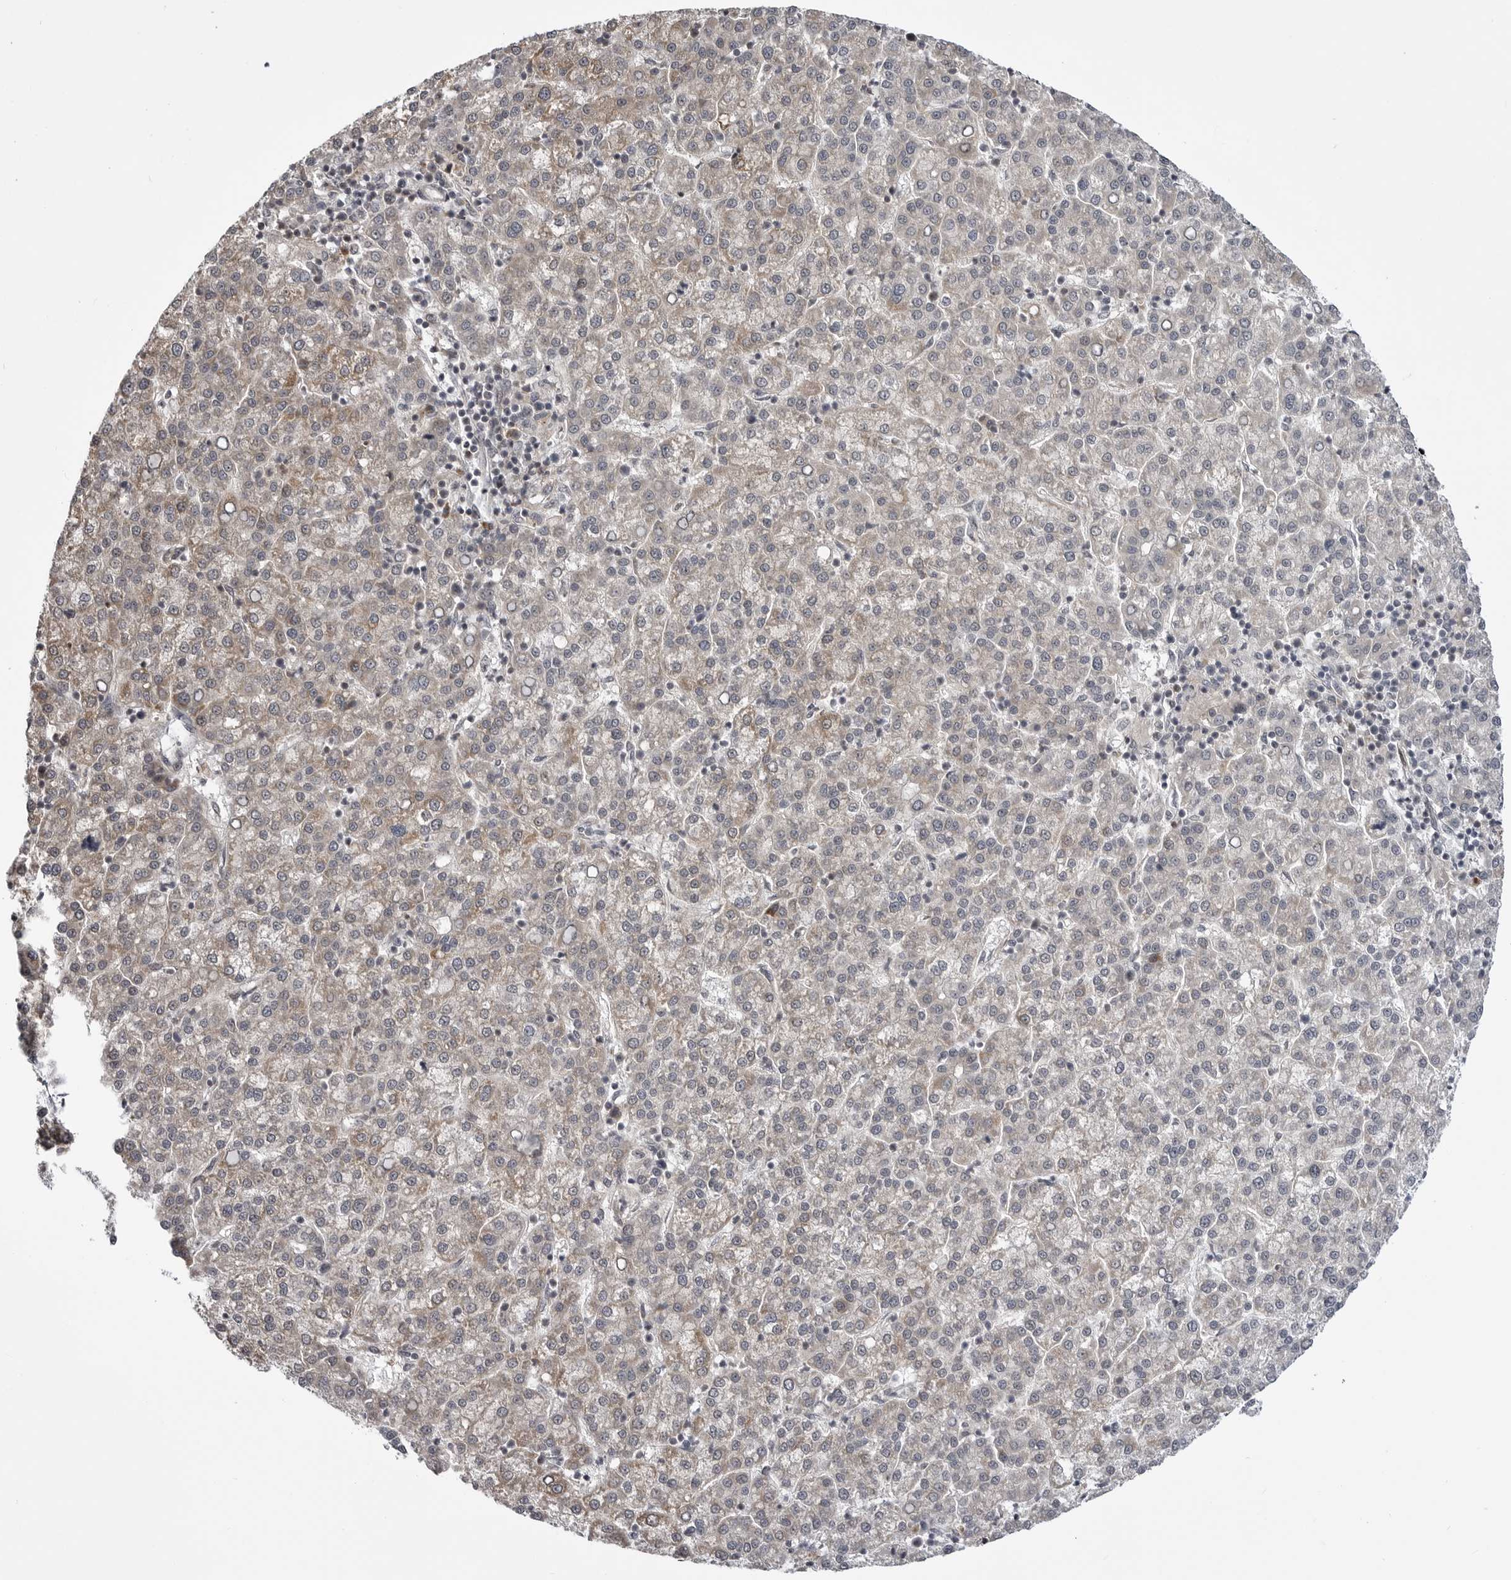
{"staining": {"intensity": "weak", "quantity": "25%-75%", "location": "cytoplasmic/membranous"}, "tissue": "liver cancer", "cell_type": "Tumor cells", "image_type": "cancer", "snomed": [{"axis": "morphology", "description": "Carcinoma, Hepatocellular, NOS"}, {"axis": "topography", "description": "Liver"}], "caption": "The immunohistochemical stain shows weak cytoplasmic/membranous expression in tumor cells of hepatocellular carcinoma (liver) tissue. Ihc stains the protein of interest in brown and the nuclei are stained blue.", "gene": "CCDC18", "patient": {"sex": "female", "age": 58}}